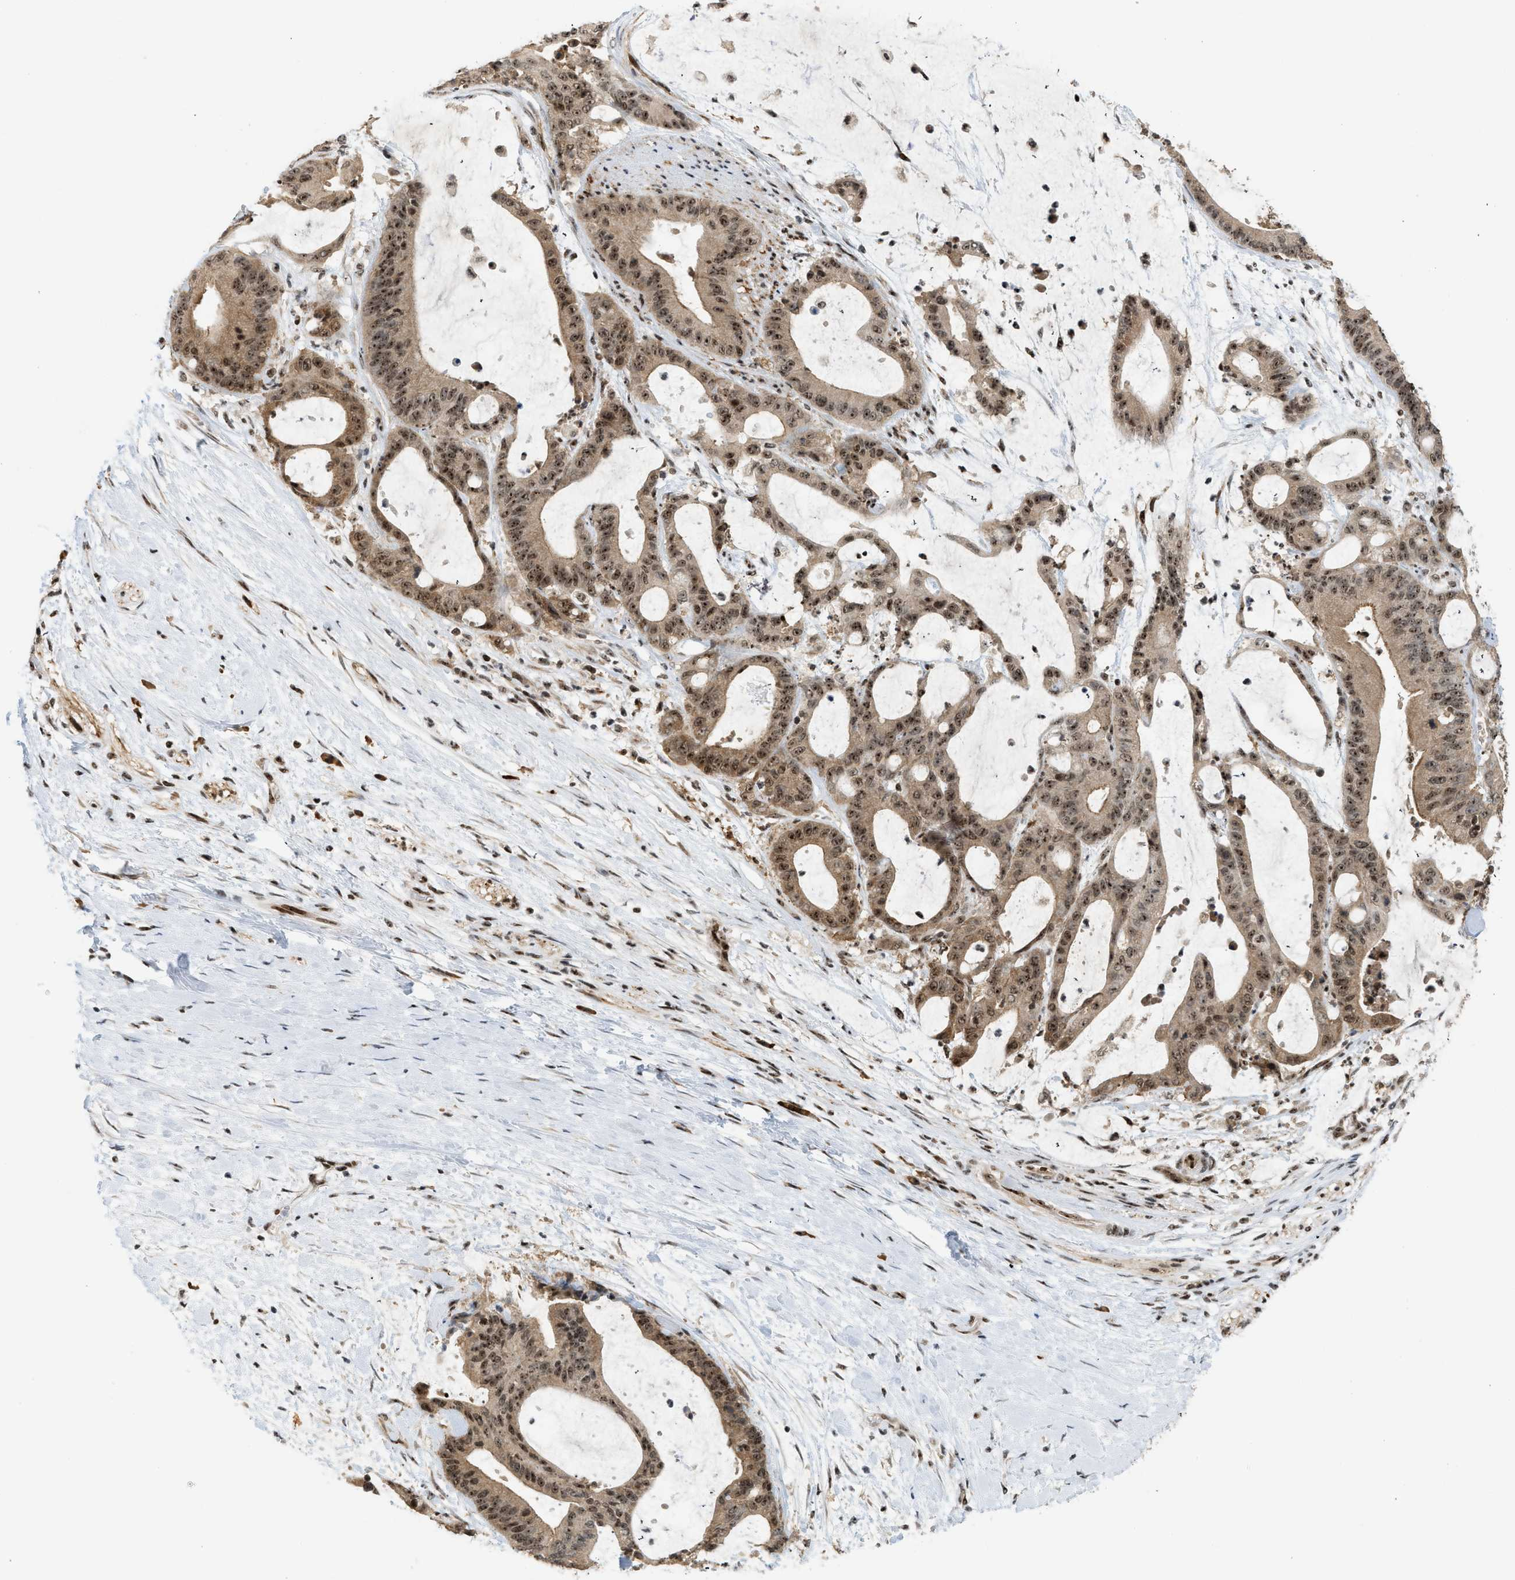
{"staining": {"intensity": "strong", "quantity": ">75%", "location": "cytoplasmic/membranous,nuclear"}, "tissue": "liver cancer", "cell_type": "Tumor cells", "image_type": "cancer", "snomed": [{"axis": "morphology", "description": "Cholangiocarcinoma"}, {"axis": "topography", "description": "Liver"}], "caption": "Liver cancer stained with DAB (3,3'-diaminobenzidine) immunohistochemistry (IHC) displays high levels of strong cytoplasmic/membranous and nuclear positivity in approximately >75% of tumor cells.", "gene": "ZNF22", "patient": {"sex": "female", "age": 73}}